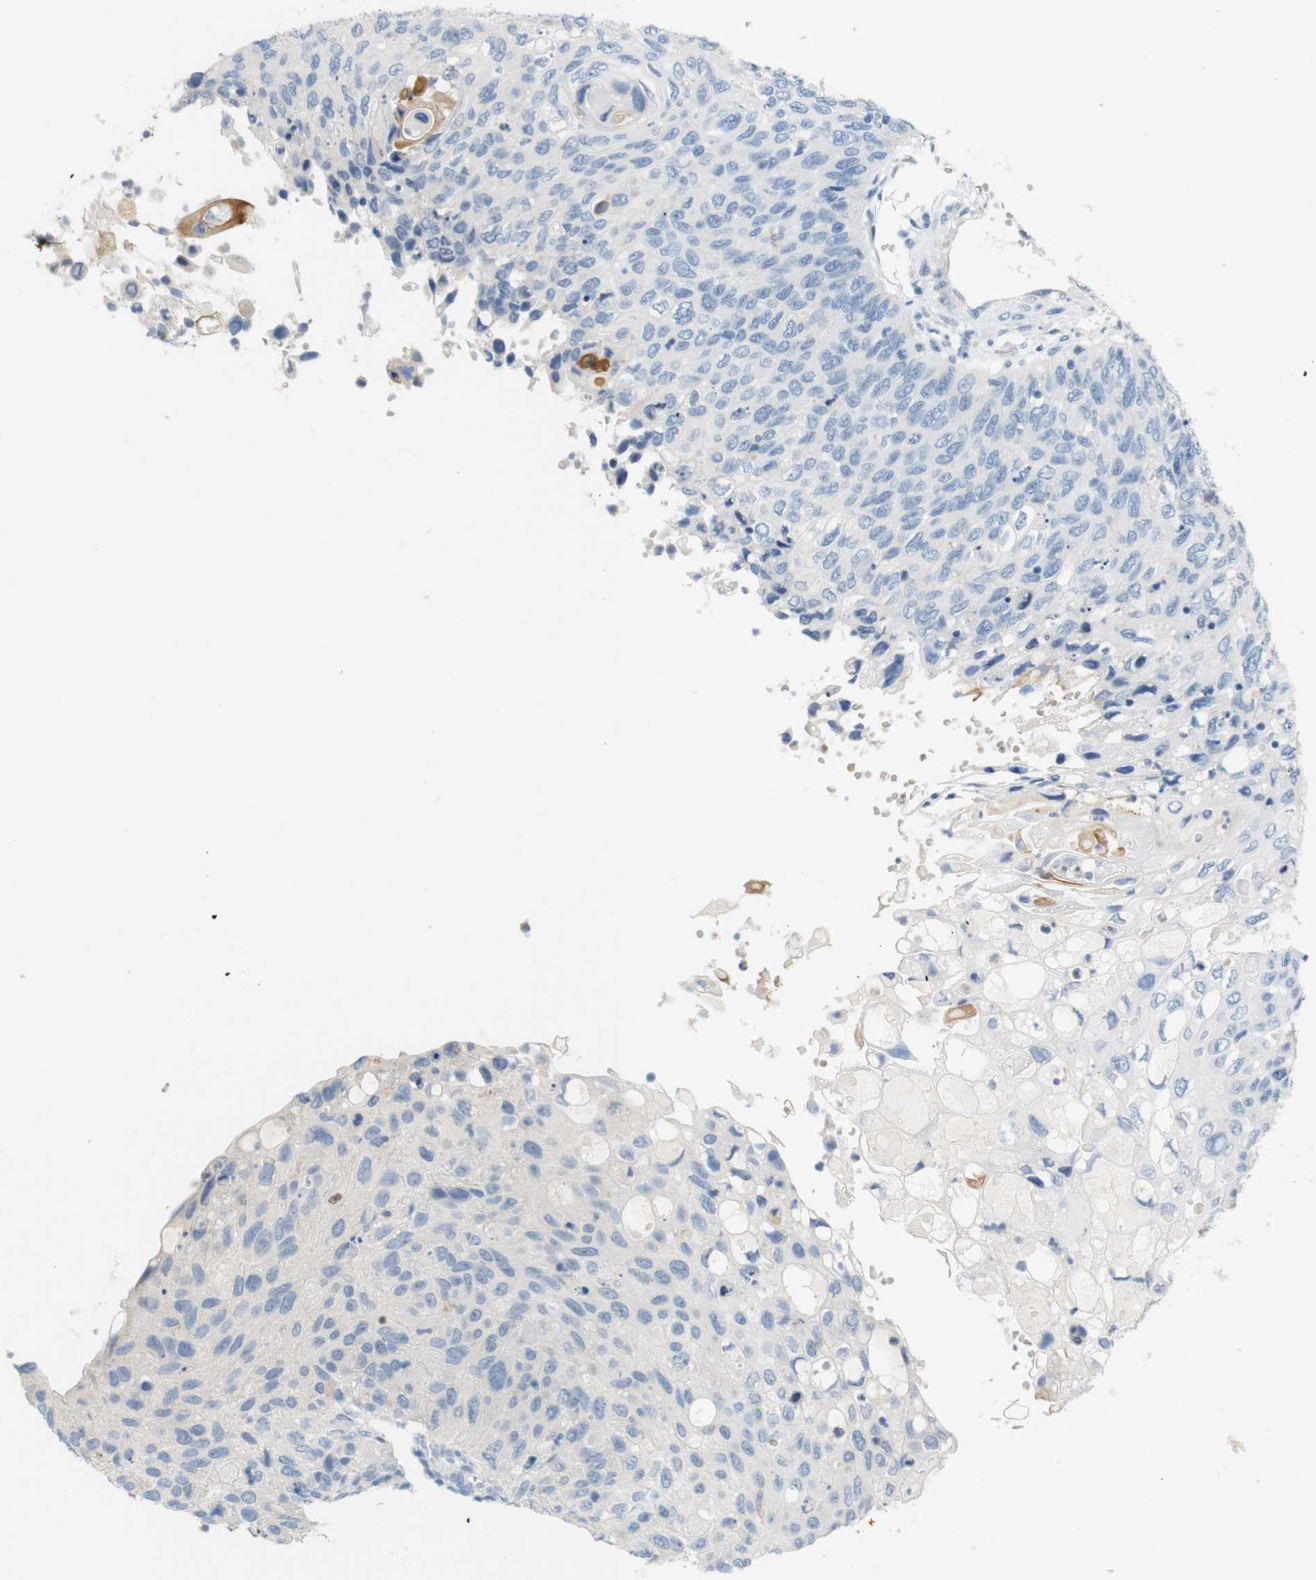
{"staining": {"intensity": "negative", "quantity": "none", "location": "none"}, "tissue": "cervical cancer", "cell_type": "Tumor cells", "image_type": "cancer", "snomed": [{"axis": "morphology", "description": "Squamous cell carcinoma, NOS"}, {"axis": "topography", "description": "Cervix"}], "caption": "Protein analysis of cervical cancer (squamous cell carcinoma) displays no significant positivity in tumor cells.", "gene": "LRRK2", "patient": {"sex": "female", "age": 70}}